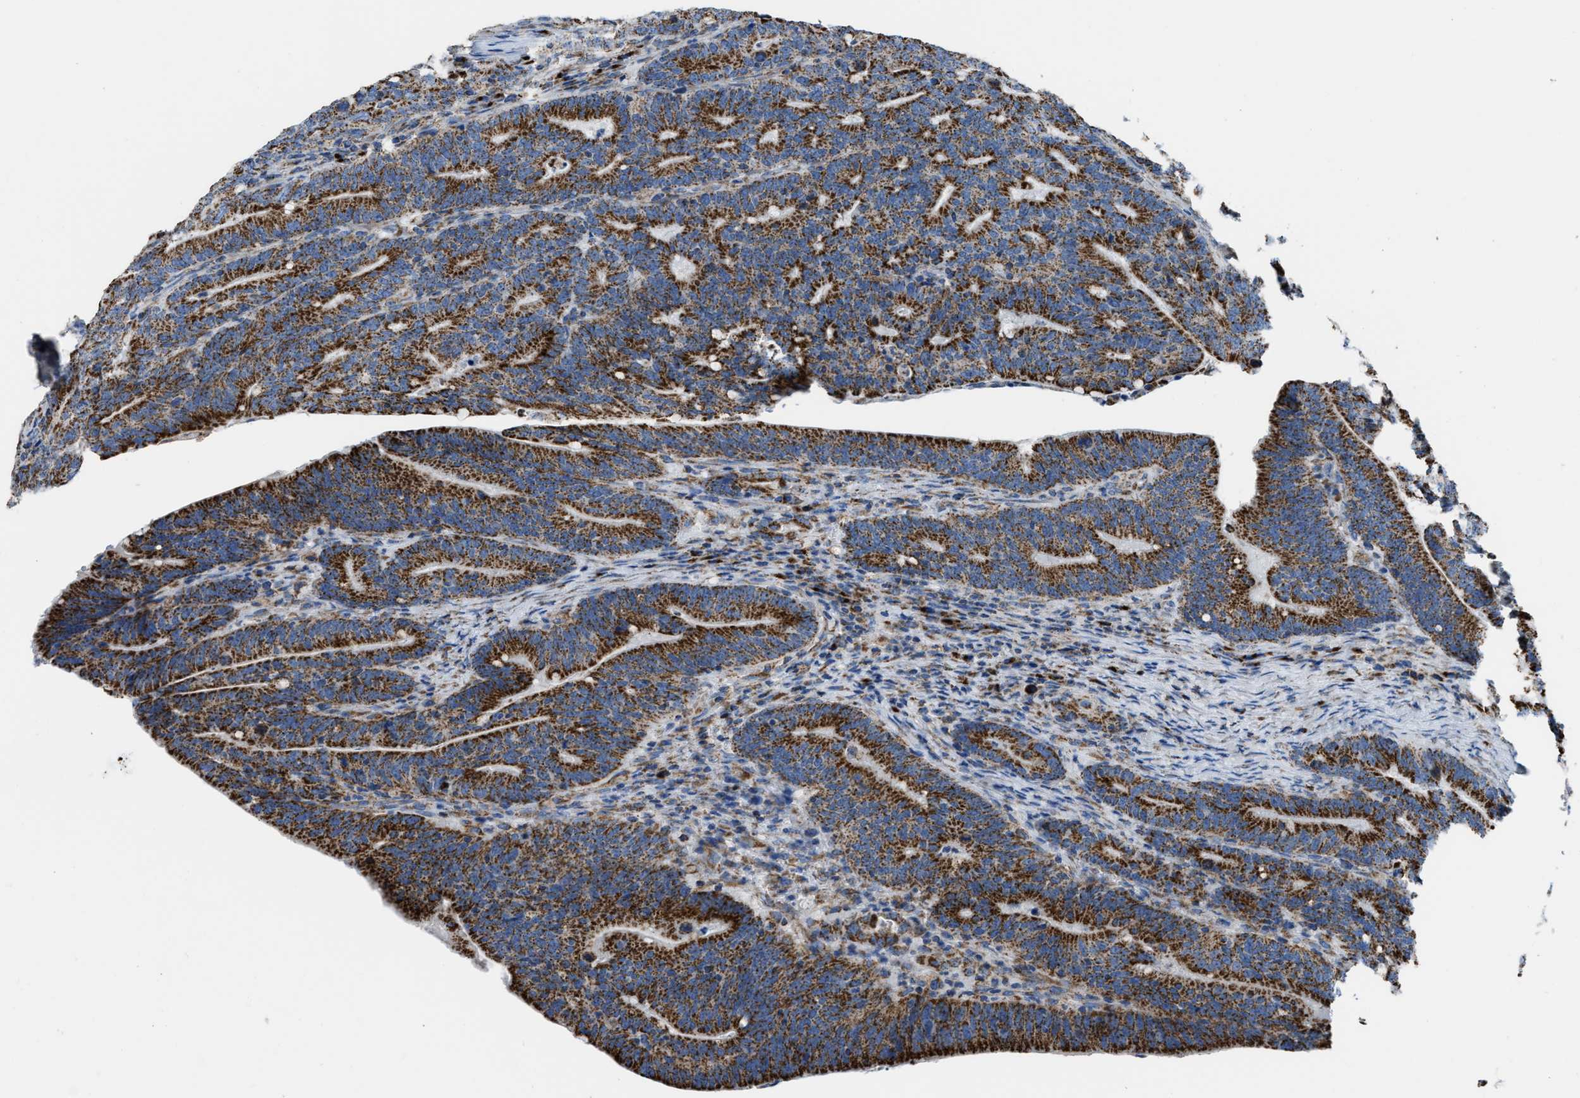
{"staining": {"intensity": "strong", "quantity": ">75%", "location": "cytoplasmic/membranous"}, "tissue": "colorectal cancer", "cell_type": "Tumor cells", "image_type": "cancer", "snomed": [{"axis": "morphology", "description": "Adenocarcinoma, NOS"}, {"axis": "topography", "description": "Colon"}], "caption": "Immunohistochemistry (IHC) image of colorectal cancer stained for a protein (brown), which exhibits high levels of strong cytoplasmic/membranous positivity in about >75% of tumor cells.", "gene": "ETFB", "patient": {"sex": "female", "age": 66}}